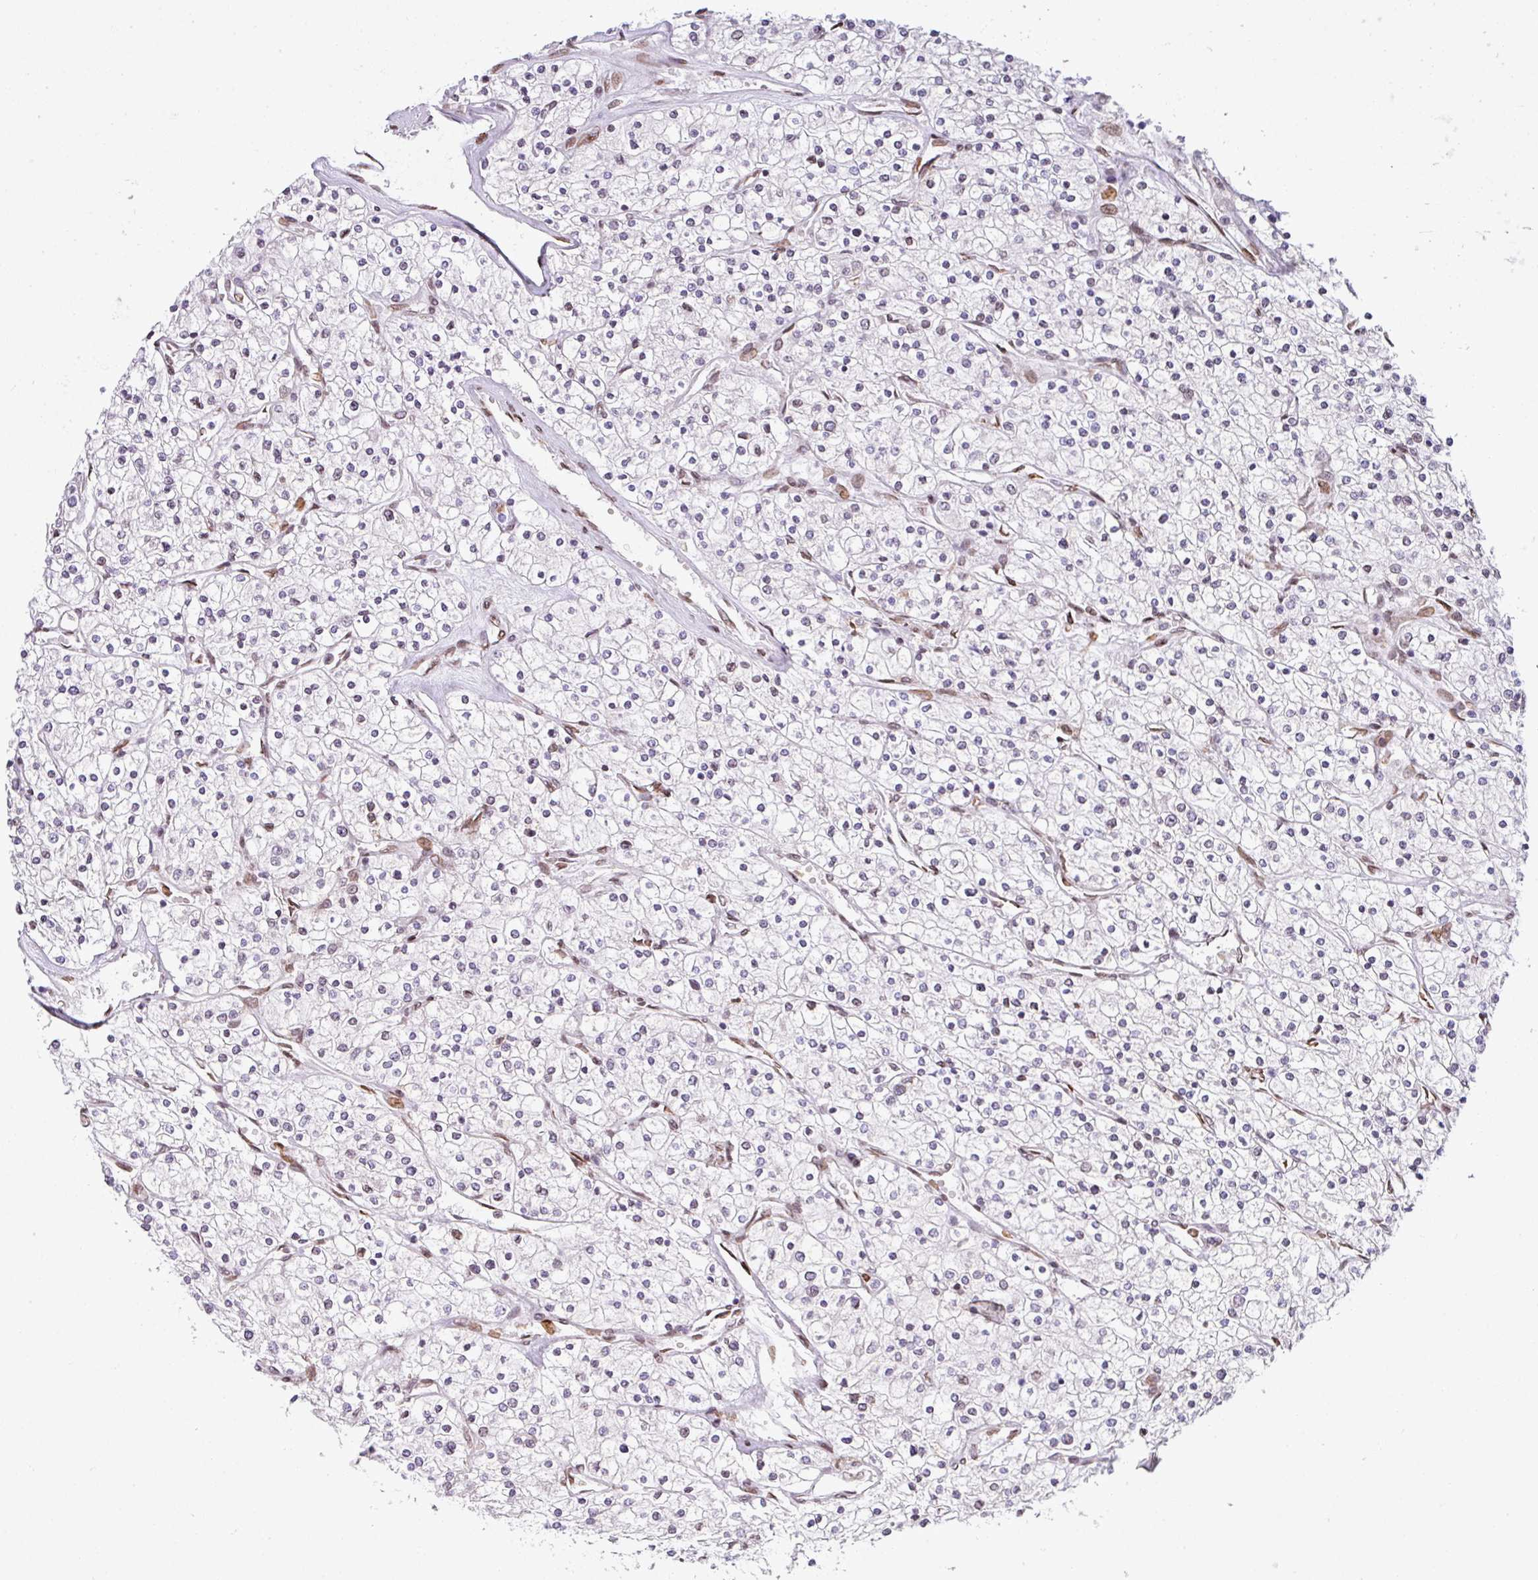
{"staining": {"intensity": "negative", "quantity": "none", "location": "none"}, "tissue": "renal cancer", "cell_type": "Tumor cells", "image_type": "cancer", "snomed": [{"axis": "morphology", "description": "Adenocarcinoma, NOS"}, {"axis": "topography", "description": "Kidney"}], "caption": "Immunohistochemistry image of neoplastic tissue: renal cancer (adenocarcinoma) stained with DAB reveals no significant protein positivity in tumor cells.", "gene": "PLK1", "patient": {"sex": "male", "age": 80}}